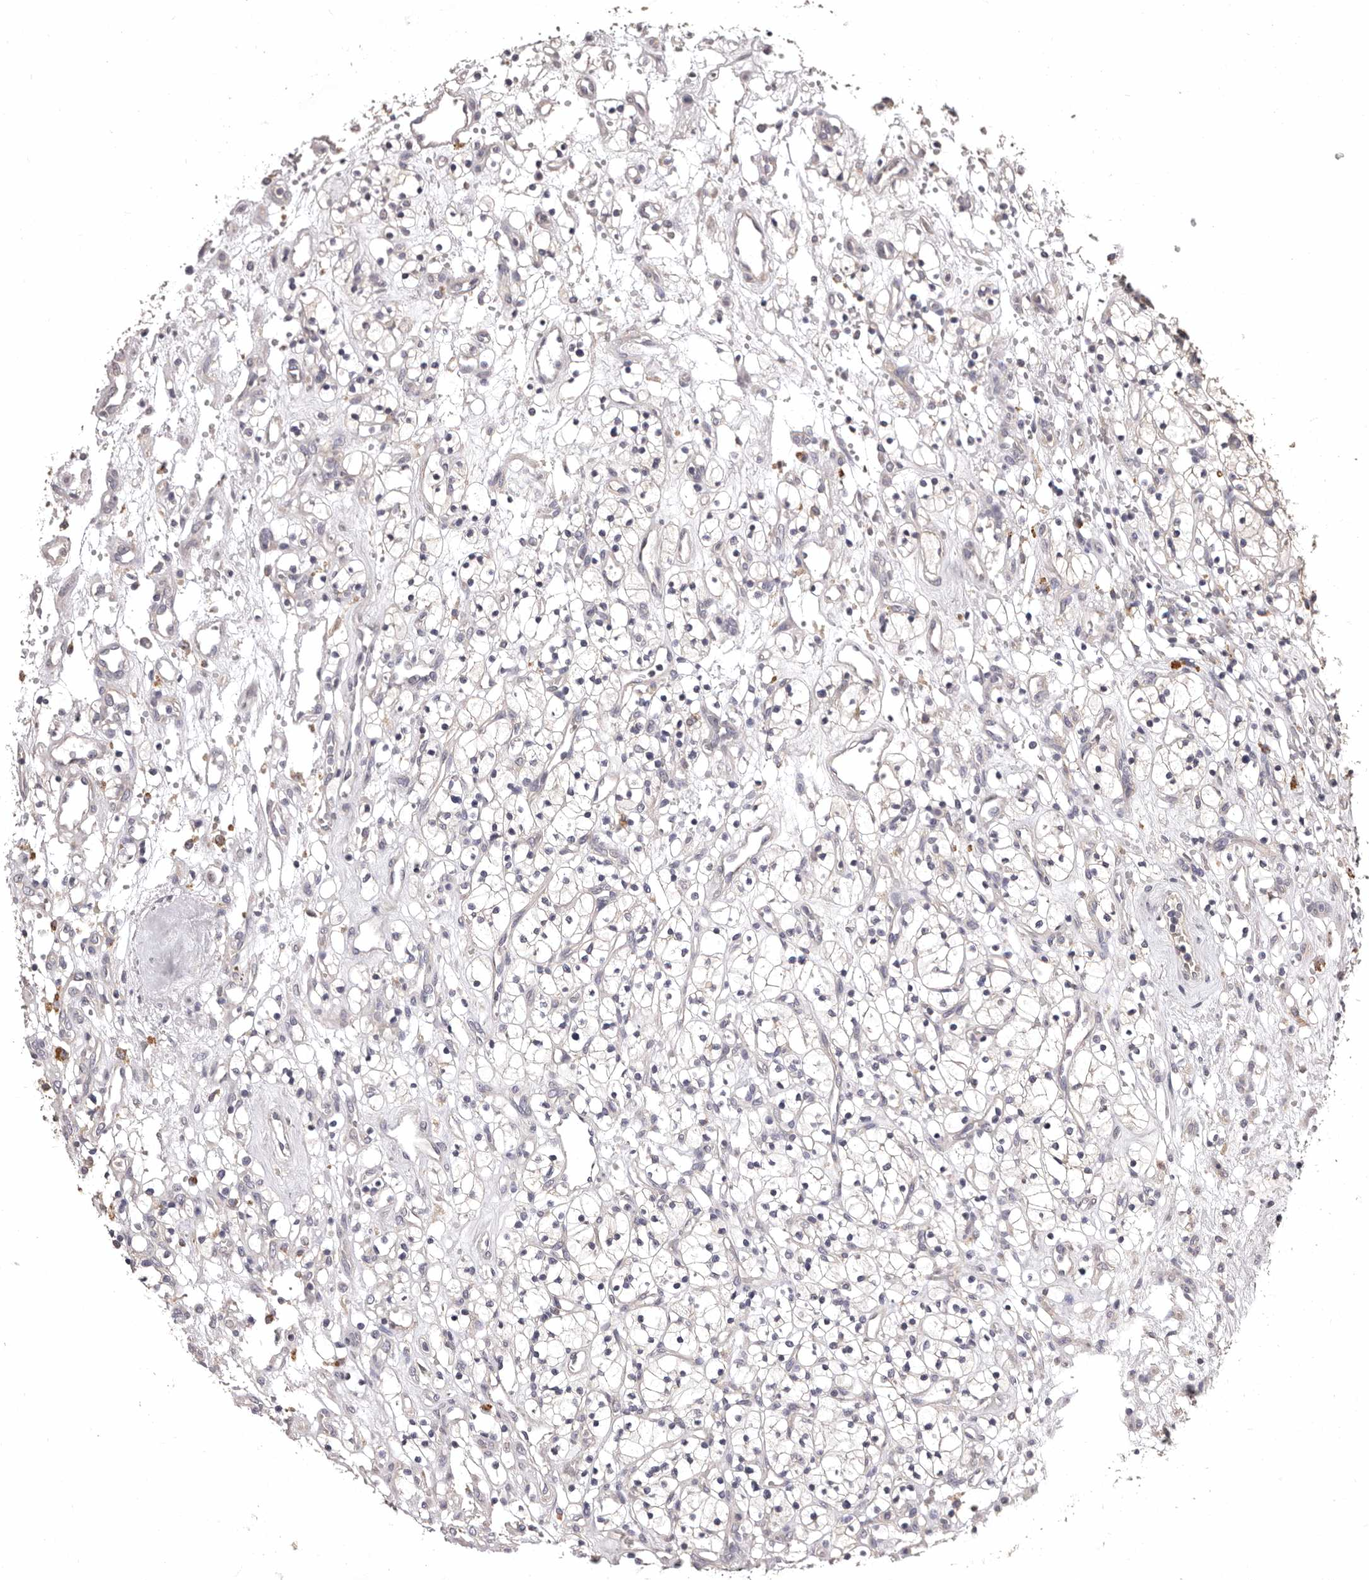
{"staining": {"intensity": "negative", "quantity": "none", "location": "none"}, "tissue": "renal cancer", "cell_type": "Tumor cells", "image_type": "cancer", "snomed": [{"axis": "morphology", "description": "Adenocarcinoma, NOS"}, {"axis": "topography", "description": "Kidney"}], "caption": "This is an immunohistochemistry (IHC) photomicrograph of human renal adenocarcinoma. There is no positivity in tumor cells.", "gene": "ETNK1", "patient": {"sex": "female", "age": 57}}